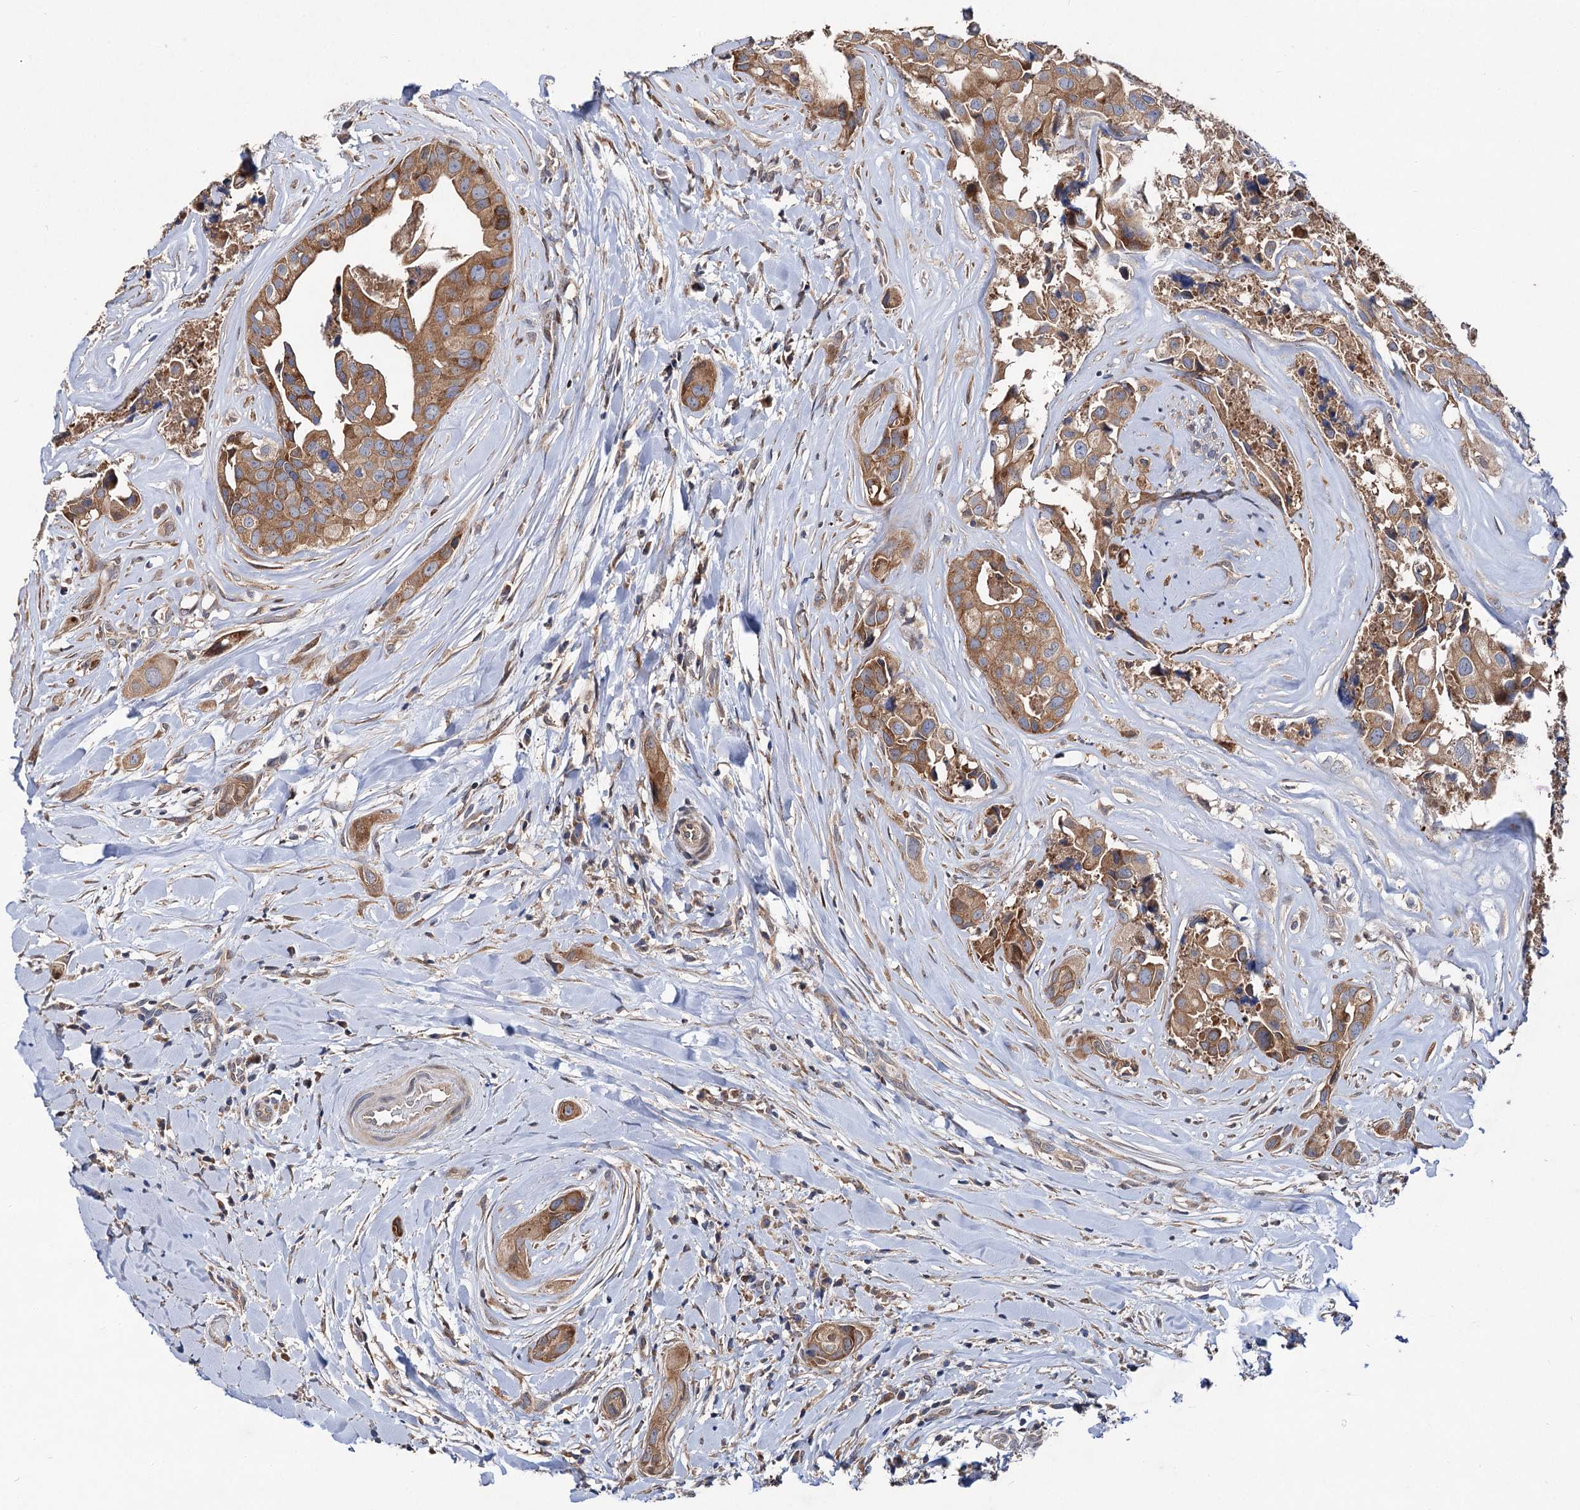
{"staining": {"intensity": "moderate", "quantity": ">75%", "location": "cytoplasmic/membranous"}, "tissue": "head and neck cancer", "cell_type": "Tumor cells", "image_type": "cancer", "snomed": [{"axis": "morphology", "description": "Adenocarcinoma, NOS"}, {"axis": "morphology", "description": "Adenocarcinoma, metastatic, NOS"}, {"axis": "topography", "description": "Head-Neck"}], "caption": "Protein staining displays moderate cytoplasmic/membranous positivity in about >75% of tumor cells in metastatic adenocarcinoma (head and neck).", "gene": "NAA25", "patient": {"sex": "male", "age": 75}}